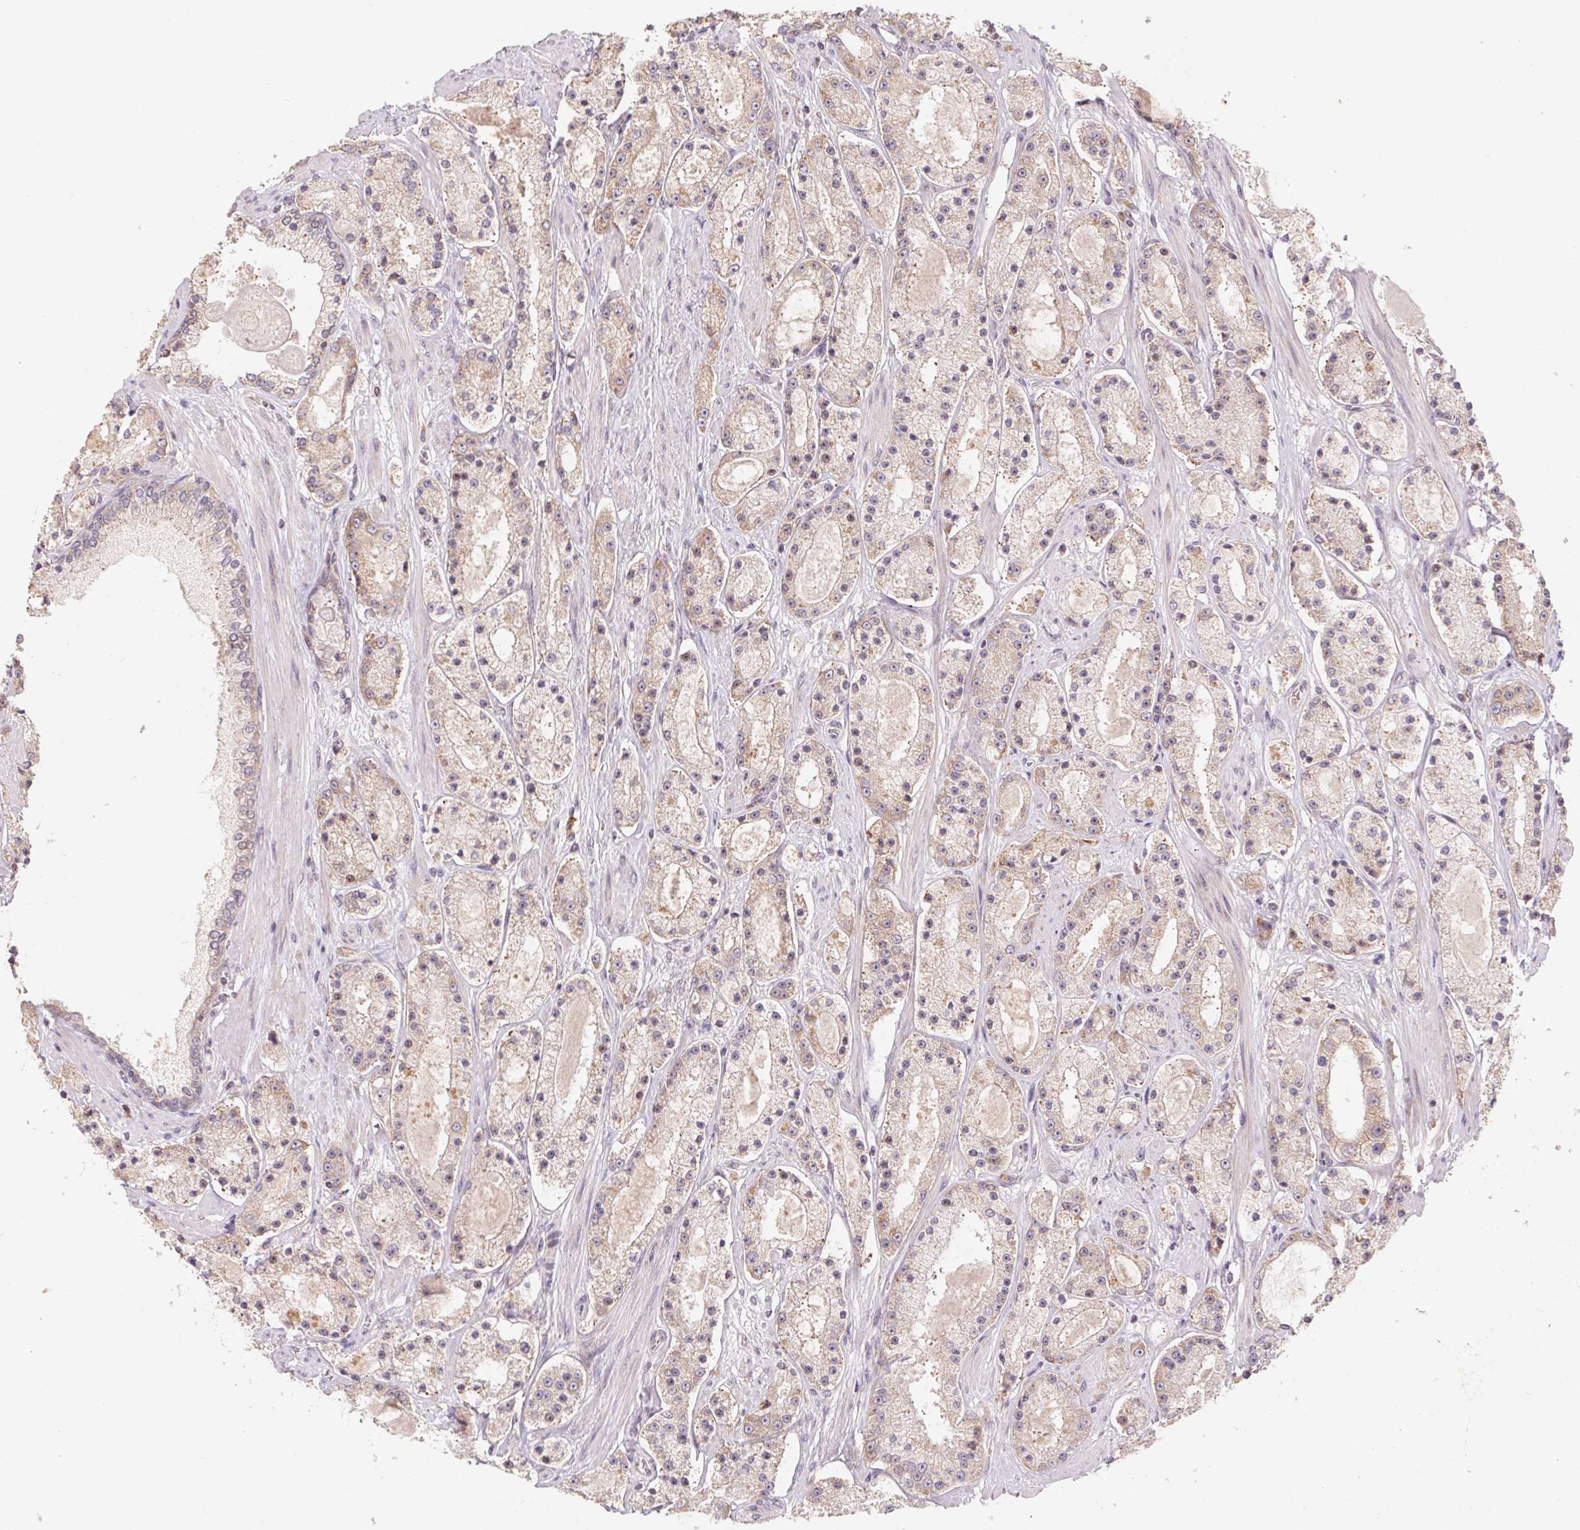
{"staining": {"intensity": "weak", "quantity": "25%-75%", "location": "cytoplasmic/membranous"}, "tissue": "prostate cancer", "cell_type": "Tumor cells", "image_type": "cancer", "snomed": [{"axis": "morphology", "description": "Adenocarcinoma, High grade"}, {"axis": "topography", "description": "Prostate"}], "caption": "The histopathology image shows staining of adenocarcinoma (high-grade) (prostate), revealing weak cytoplasmic/membranous protein expression (brown color) within tumor cells. The protein is stained brown, and the nuclei are stained in blue (DAB (3,3'-diaminobenzidine) IHC with brightfield microscopy, high magnification).", "gene": "RPL27A", "patient": {"sex": "male", "age": 67}}